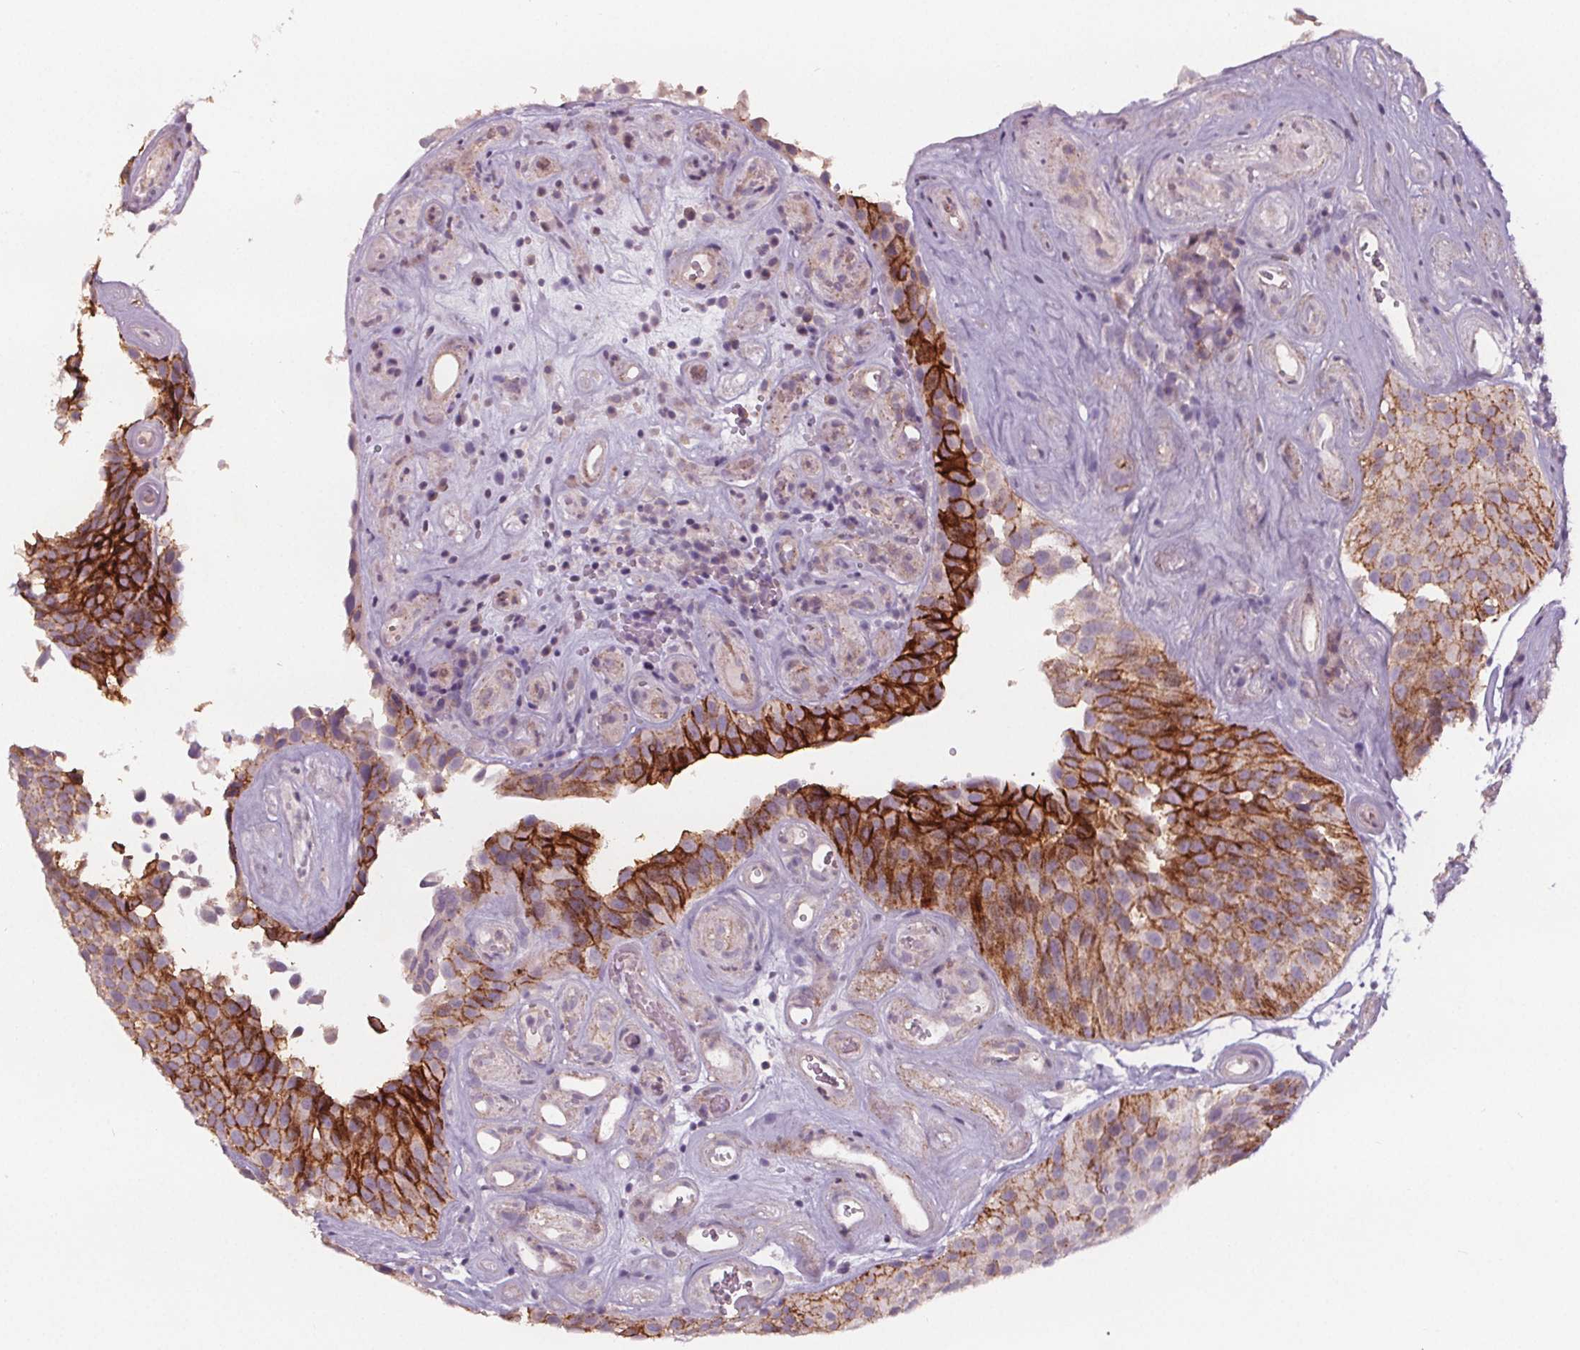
{"staining": {"intensity": "strong", "quantity": ">75%", "location": "cytoplasmic/membranous"}, "tissue": "urothelial cancer", "cell_type": "Tumor cells", "image_type": "cancer", "snomed": [{"axis": "morphology", "description": "Urothelial carcinoma, Low grade"}, {"axis": "topography", "description": "Urinary bladder"}], "caption": "About >75% of tumor cells in human urothelial cancer display strong cytoplasmic/membranous protein expression as visualized by brown immunohistochemical staining.", "gene": "ATP1A1", "patient": {"sex": "male", "age": 76}}